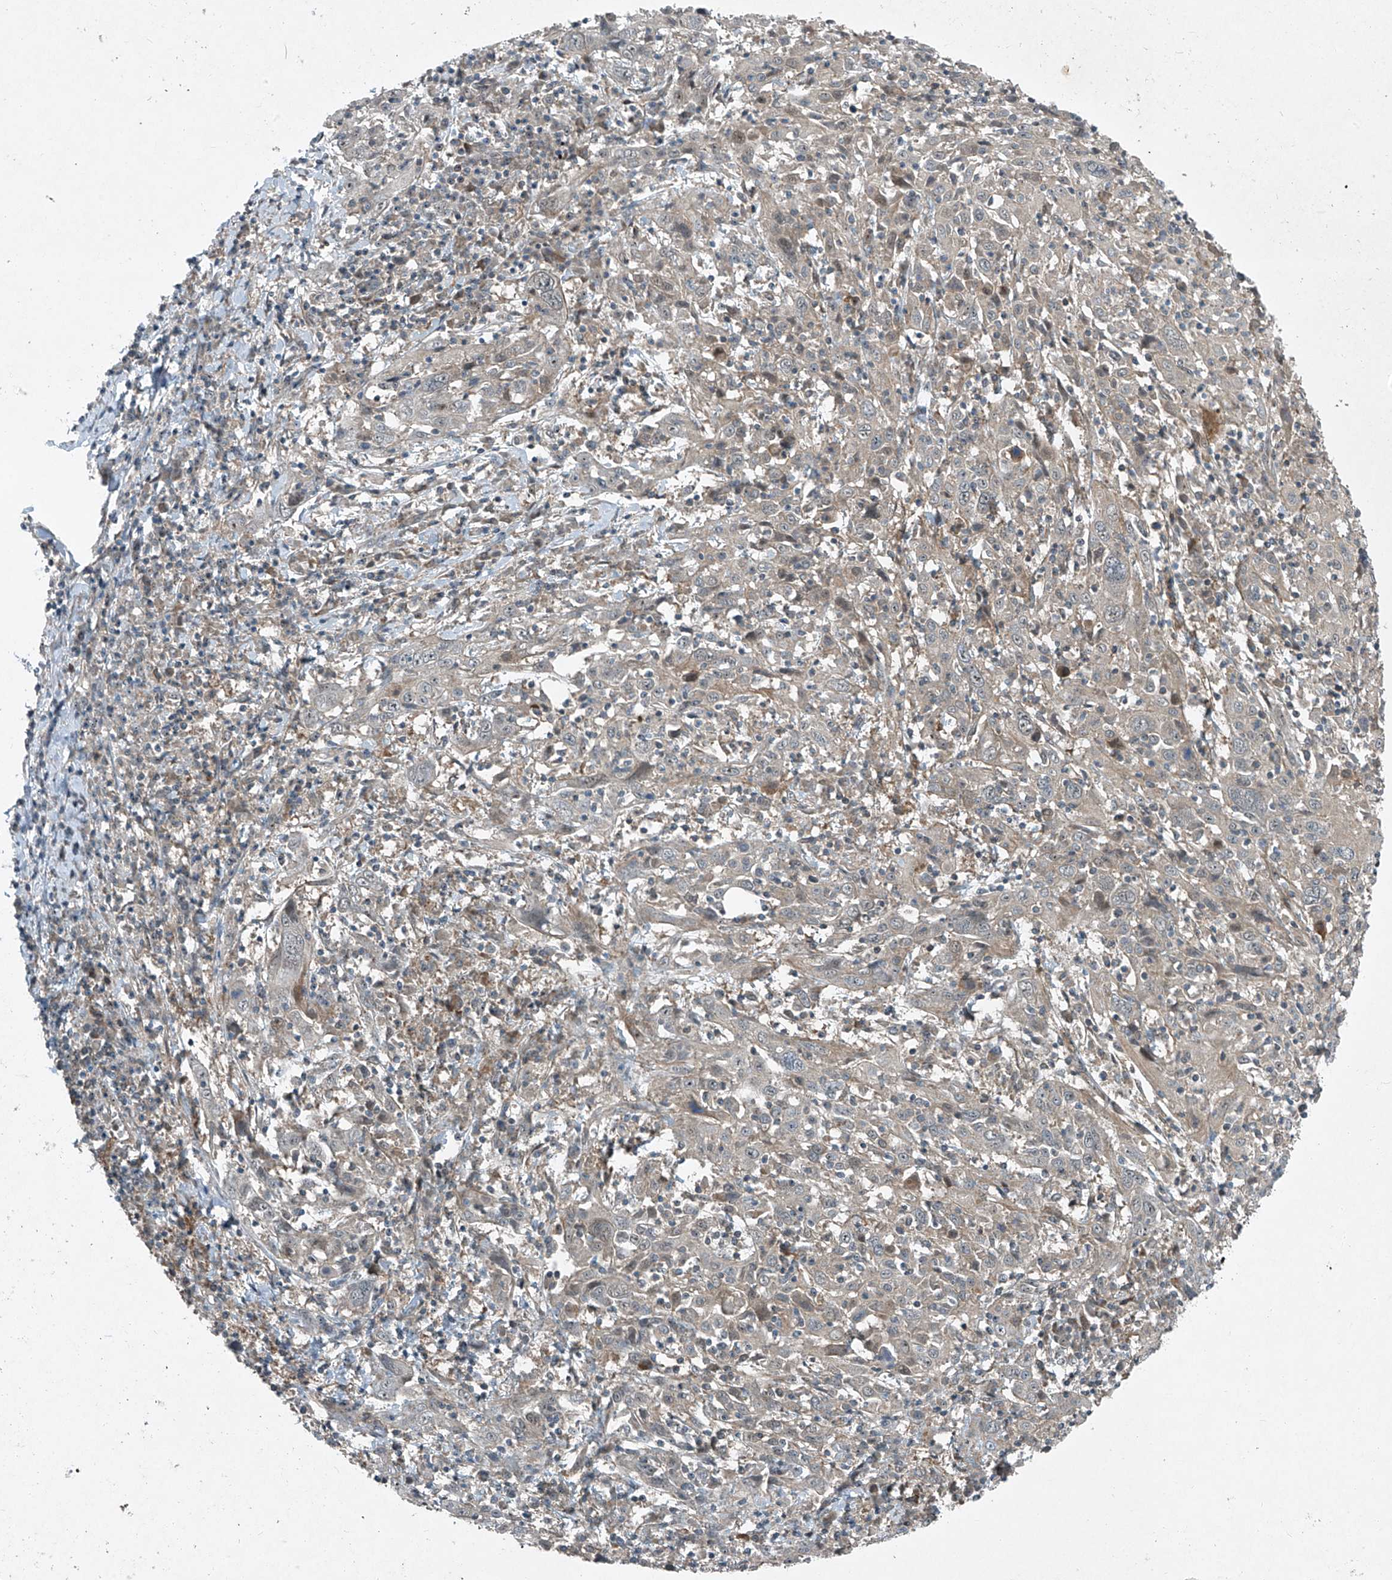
{"staining": {"intensity": "negative", "quantity": "none", "location": "none"}, "tissue": "cervical cancer", "cell_type": "Tumor cells", "image_type": "cancer", "snomed": [{"axis": "morphology", "description": "Squamous cell carcinoma, NOS"}, {"axis": "topography", "description": "Cervix"}], "caption": "A micrograph of cervical cancer (squamous cell carcinoma) stained for a protein exhibits no brown staining in tumor cells.", "gene": "PPCS", "patient": {"sex": "female", "age": 46}}